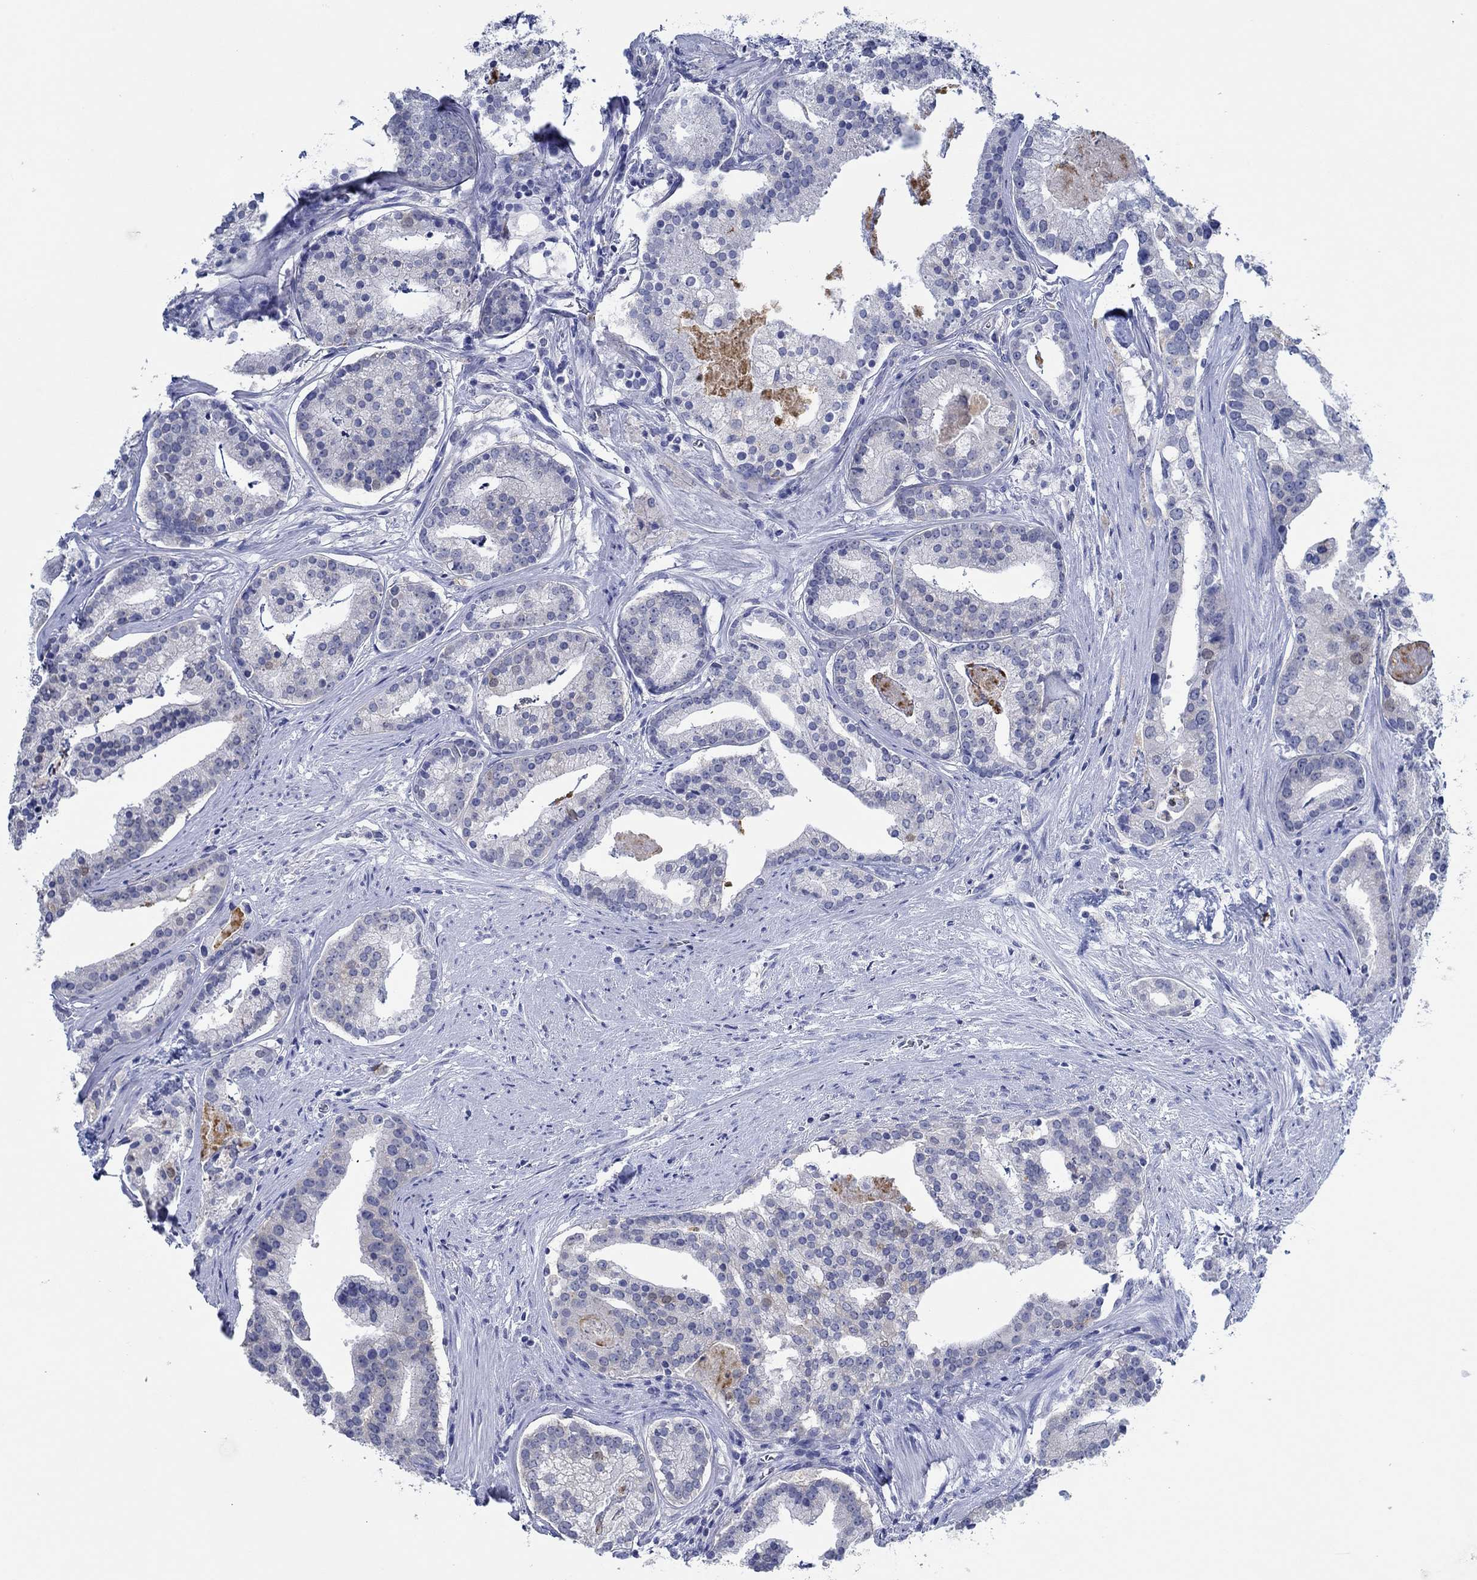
{"staining": {"intensity": "negative", "quantity": "none", "location": "none"}, "tissue": "prostate cancer", "cell_type": "Tumor cells", "image_type": "cancer", "snomed": [{"axis": "morphology", "description": "Adenocarcinoma, NOS"}, {"axis": "topography", "description": "Prostate and seminal vesicle, NOS"}, {"axis": "topography", "description": "Prostate"}], "caption": "Immunohistochemistry of prostate cancer (adenocarcinoma) shows no expression in tumor cells.", "gene": "ZNF671", "patient": {"sex": "male", "age": 44}}